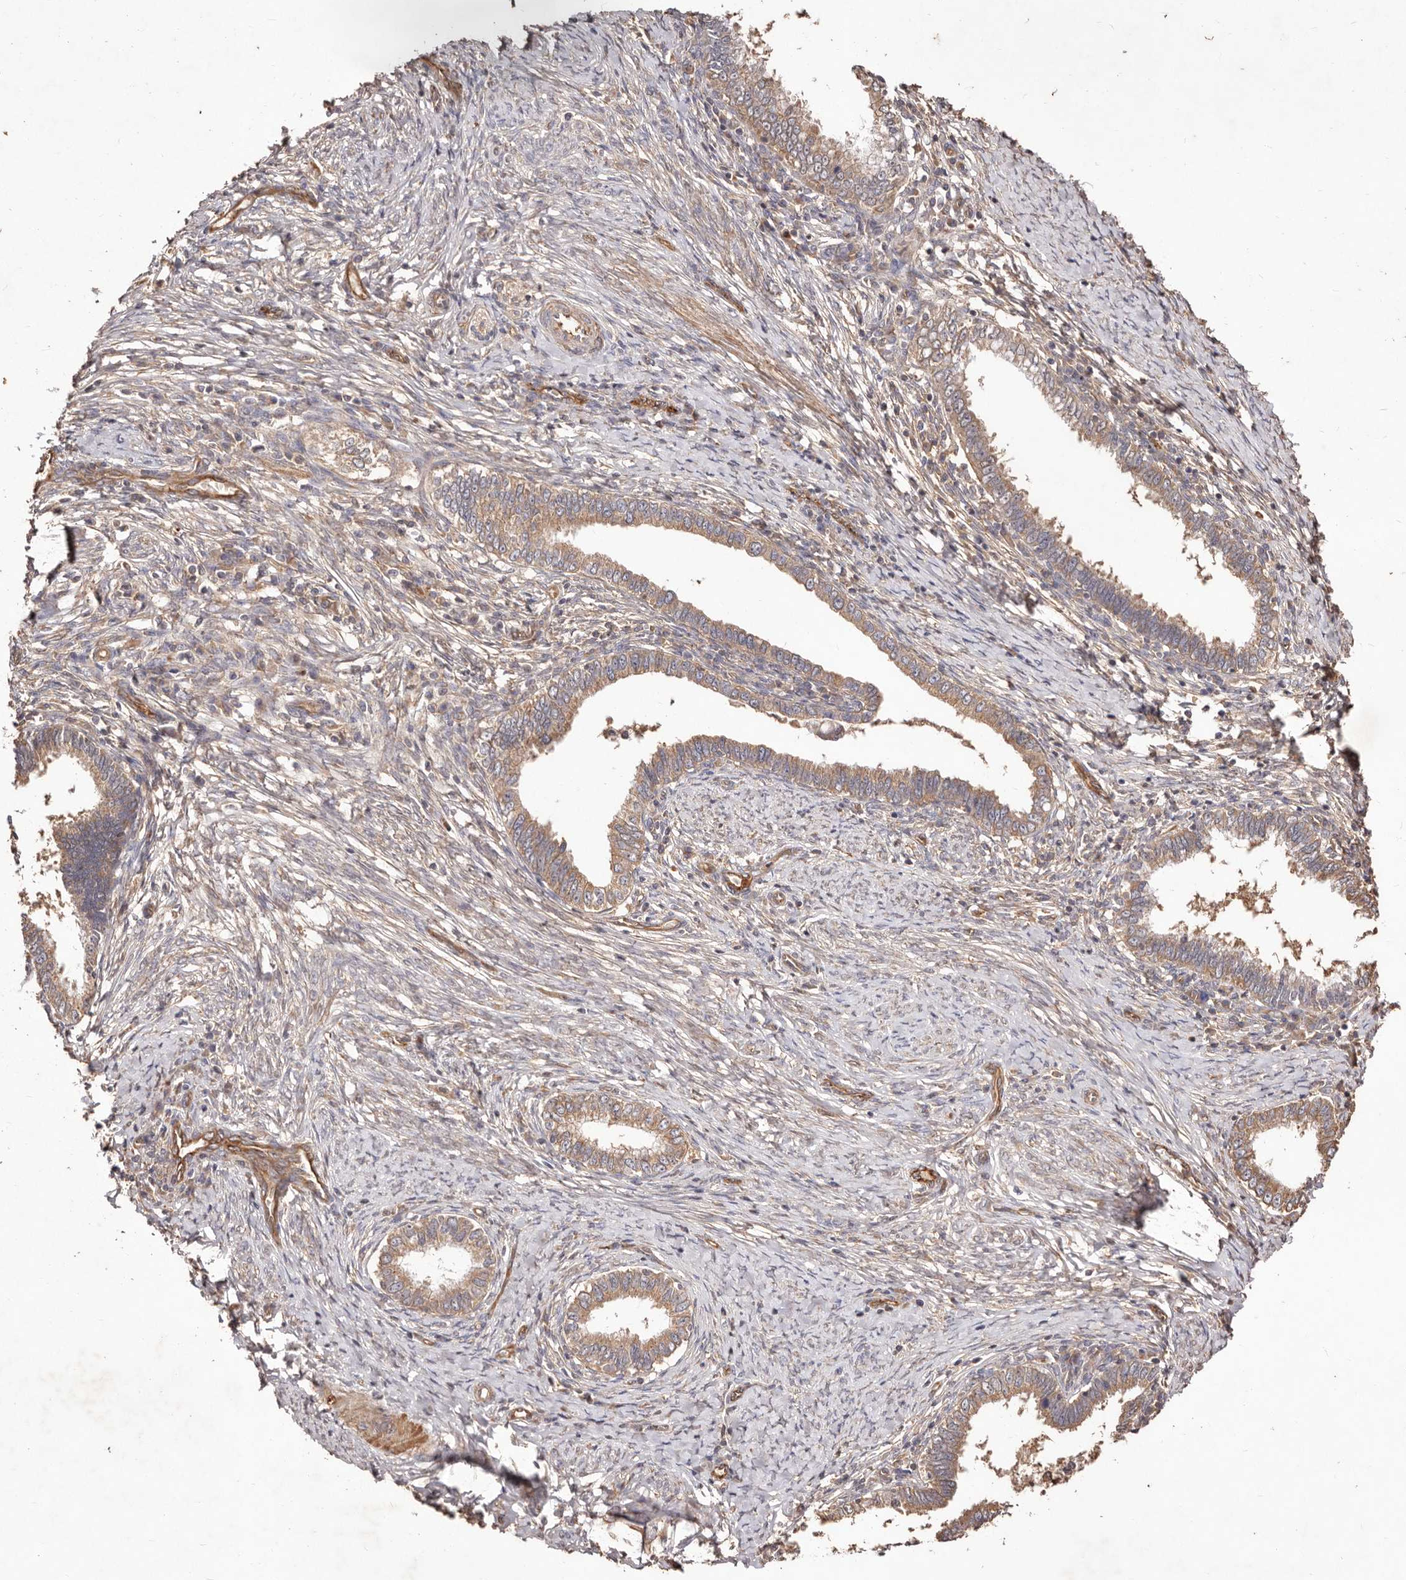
{"staining": {"intensity": "weak", "quantity": ">75%", "location": "cytoplasmic/membranous"}, "tissue": "cervical cancer", "cell_type": "Tumor cells", "image_type": "cancer", "snomed": [{"axis": "morphology", "description": "Adenocarcinoma, NOS"}, {"axis": "topography", "description": "Cervix"}], "caption": "Protein staining exhibits weak cytoplasmic/membranous staining in about >75% of tumor cells in adenocarcinoma (cervical).", "gene": "CCL14", "patient": {"sex": "female", "age": 36}}